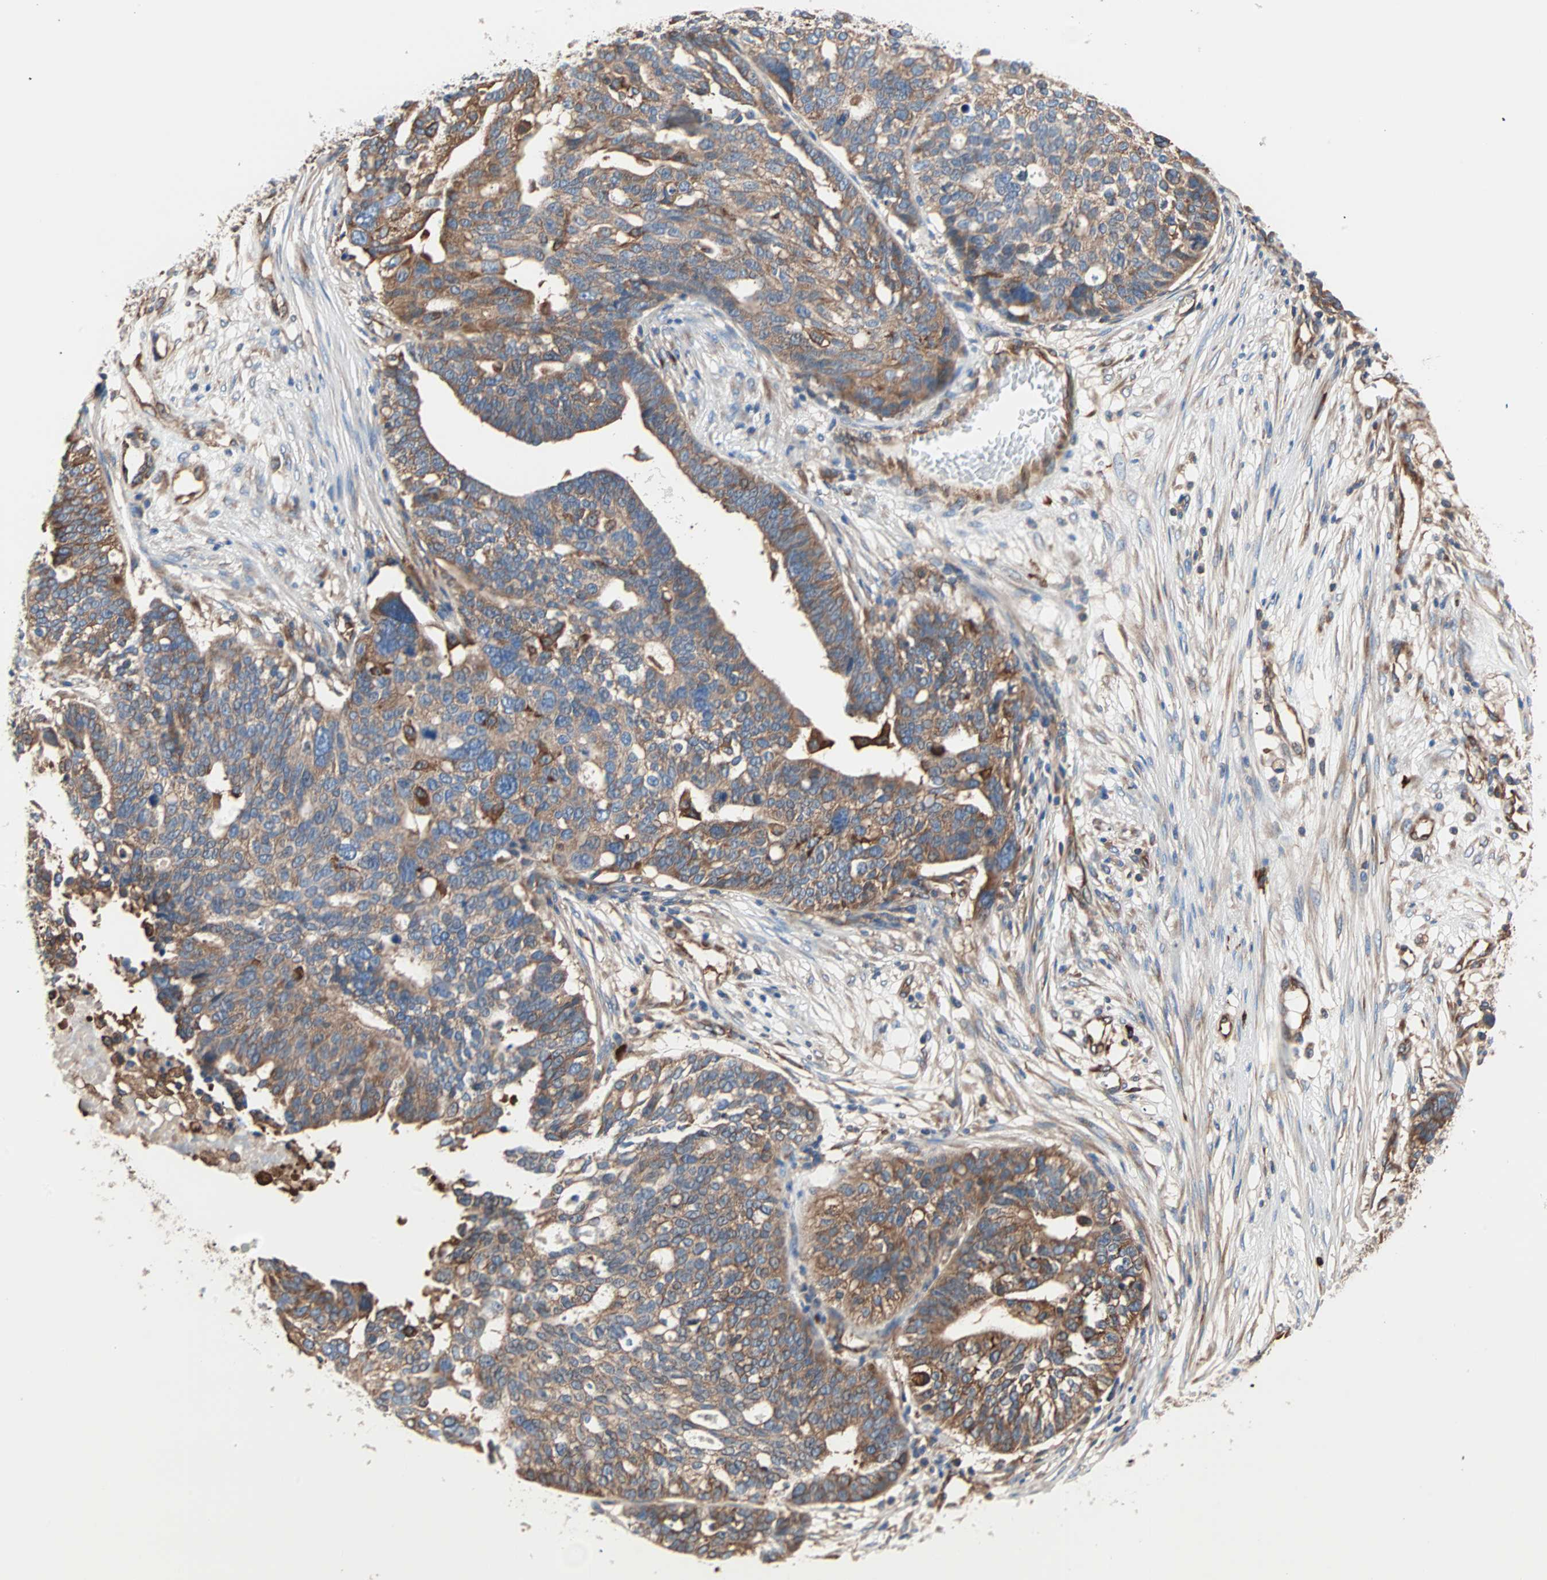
{"staining": {"intensity": "moderate", "quantity": ">75%", "location": "cytoplasmic/membranous"}, "tissue": "ovarian cancer", "cell_type": "Tumor cells", "image_type": "cancer", "snomed": [{"axis": "morphology", "description": "Cystadenocarcinoma, serous, NOS"}, {"axis": "topography", "description": "Ovary"}], "caption": "Immunohistochemistry histopathology image of ovarian serous cystadenocarcinoma stained for a protein (brown), which demonstrates medium levels of moderate cytoplasmic/membranous expression in approximately >75% of tumor cells.", "gene": "EEF2", "patient": {"sex": "female", "age": 59}}